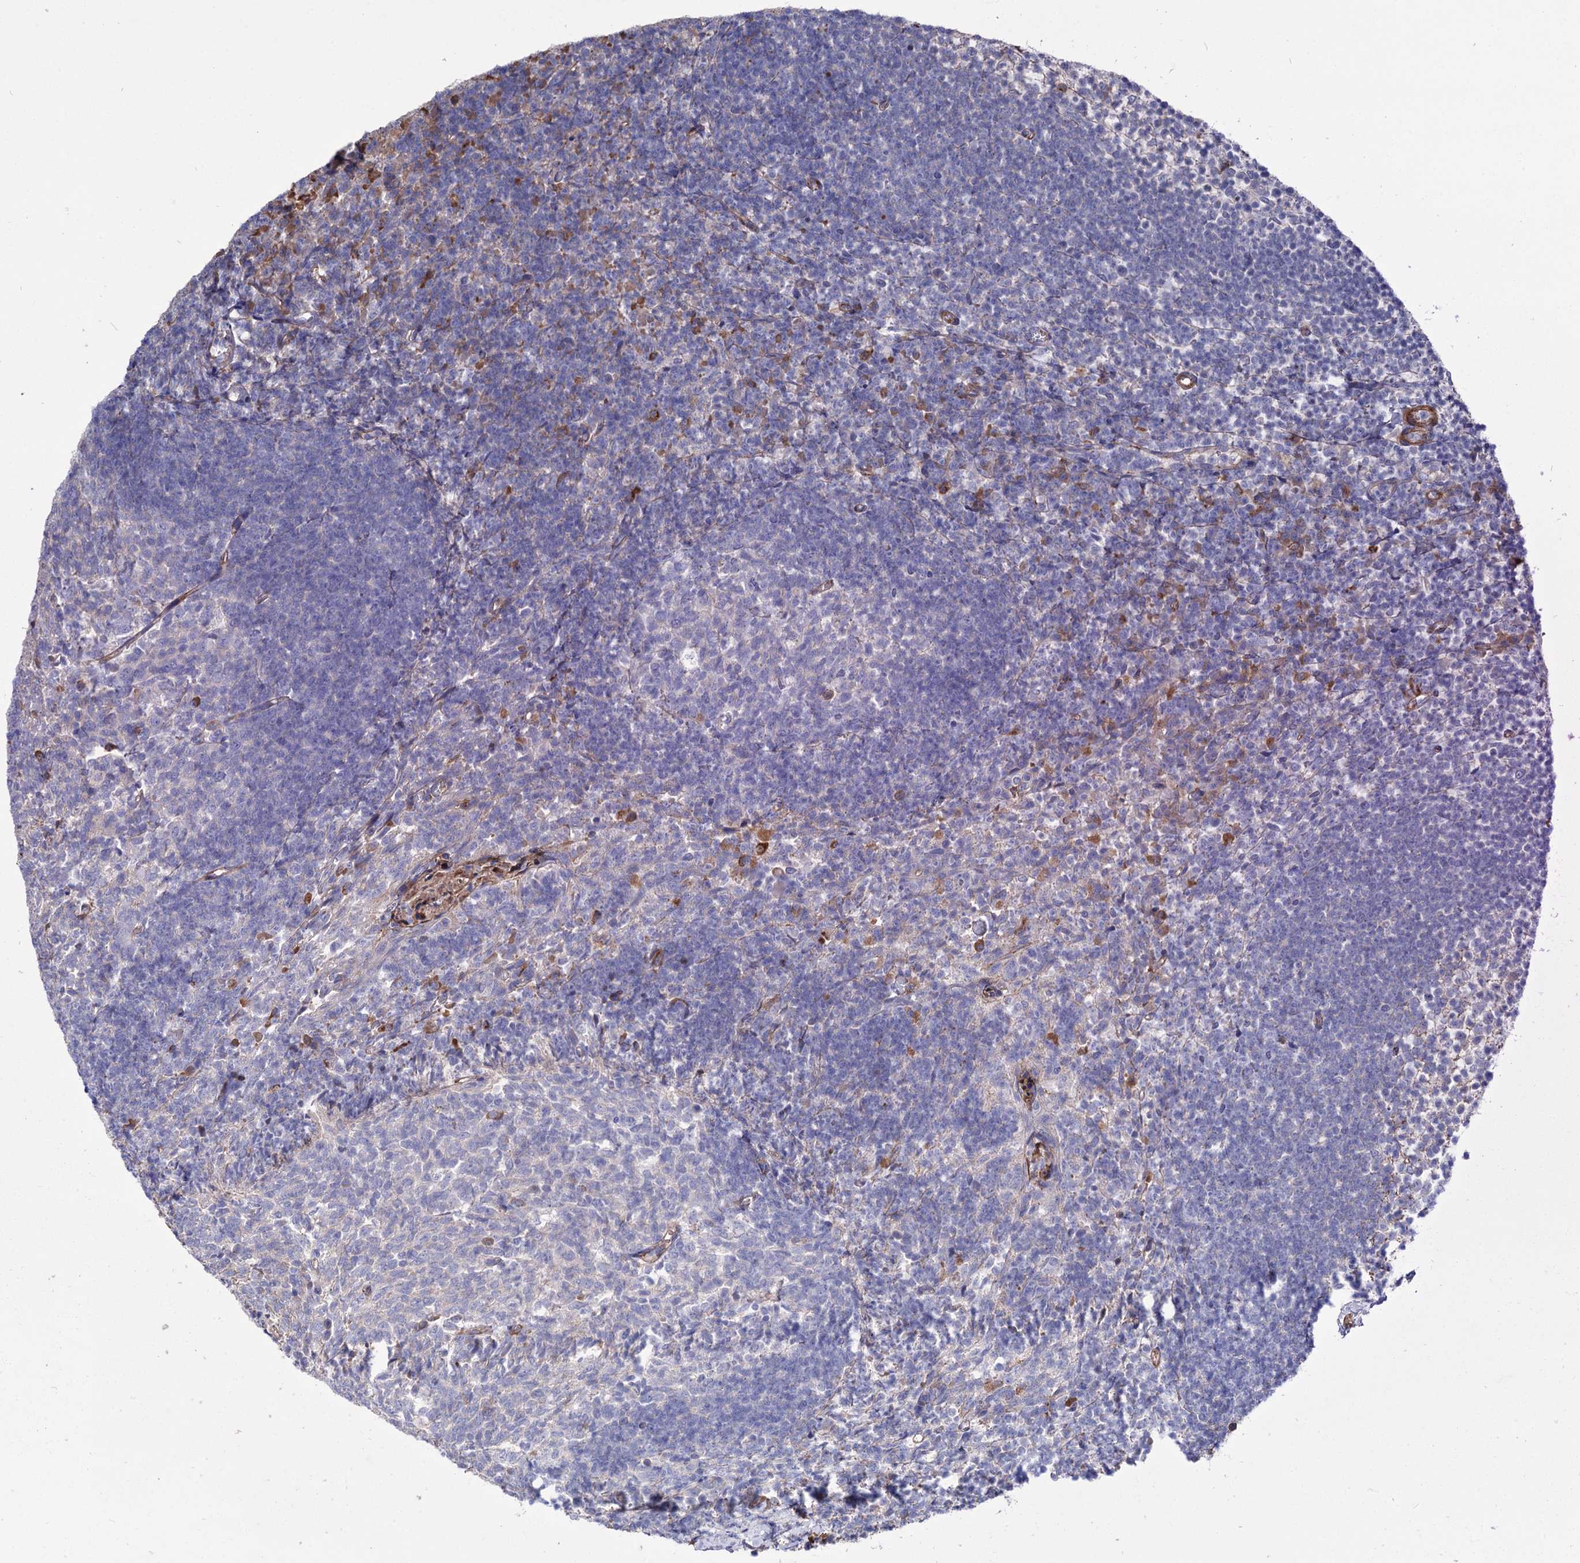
{"staining": {"intensity": "negative", "quantity": "none", "location": "none"}, "tissue": "tonsil", "cell_type": "Germinal center cells", "image_type": "normal", "snomed": [{"axis": "morphology", "description": "Normal tissue, NOS"}, {"axis": "topography", "description": "Tonsil"}], "caption": "DAB immunohistochemical staining of unremarkable human tonsil exhibits no significant staining in germinal center cells. Nuclei are stained in blue.", "gene": "NUDCD2", "patient": {"sex": "female", "age": 10}}